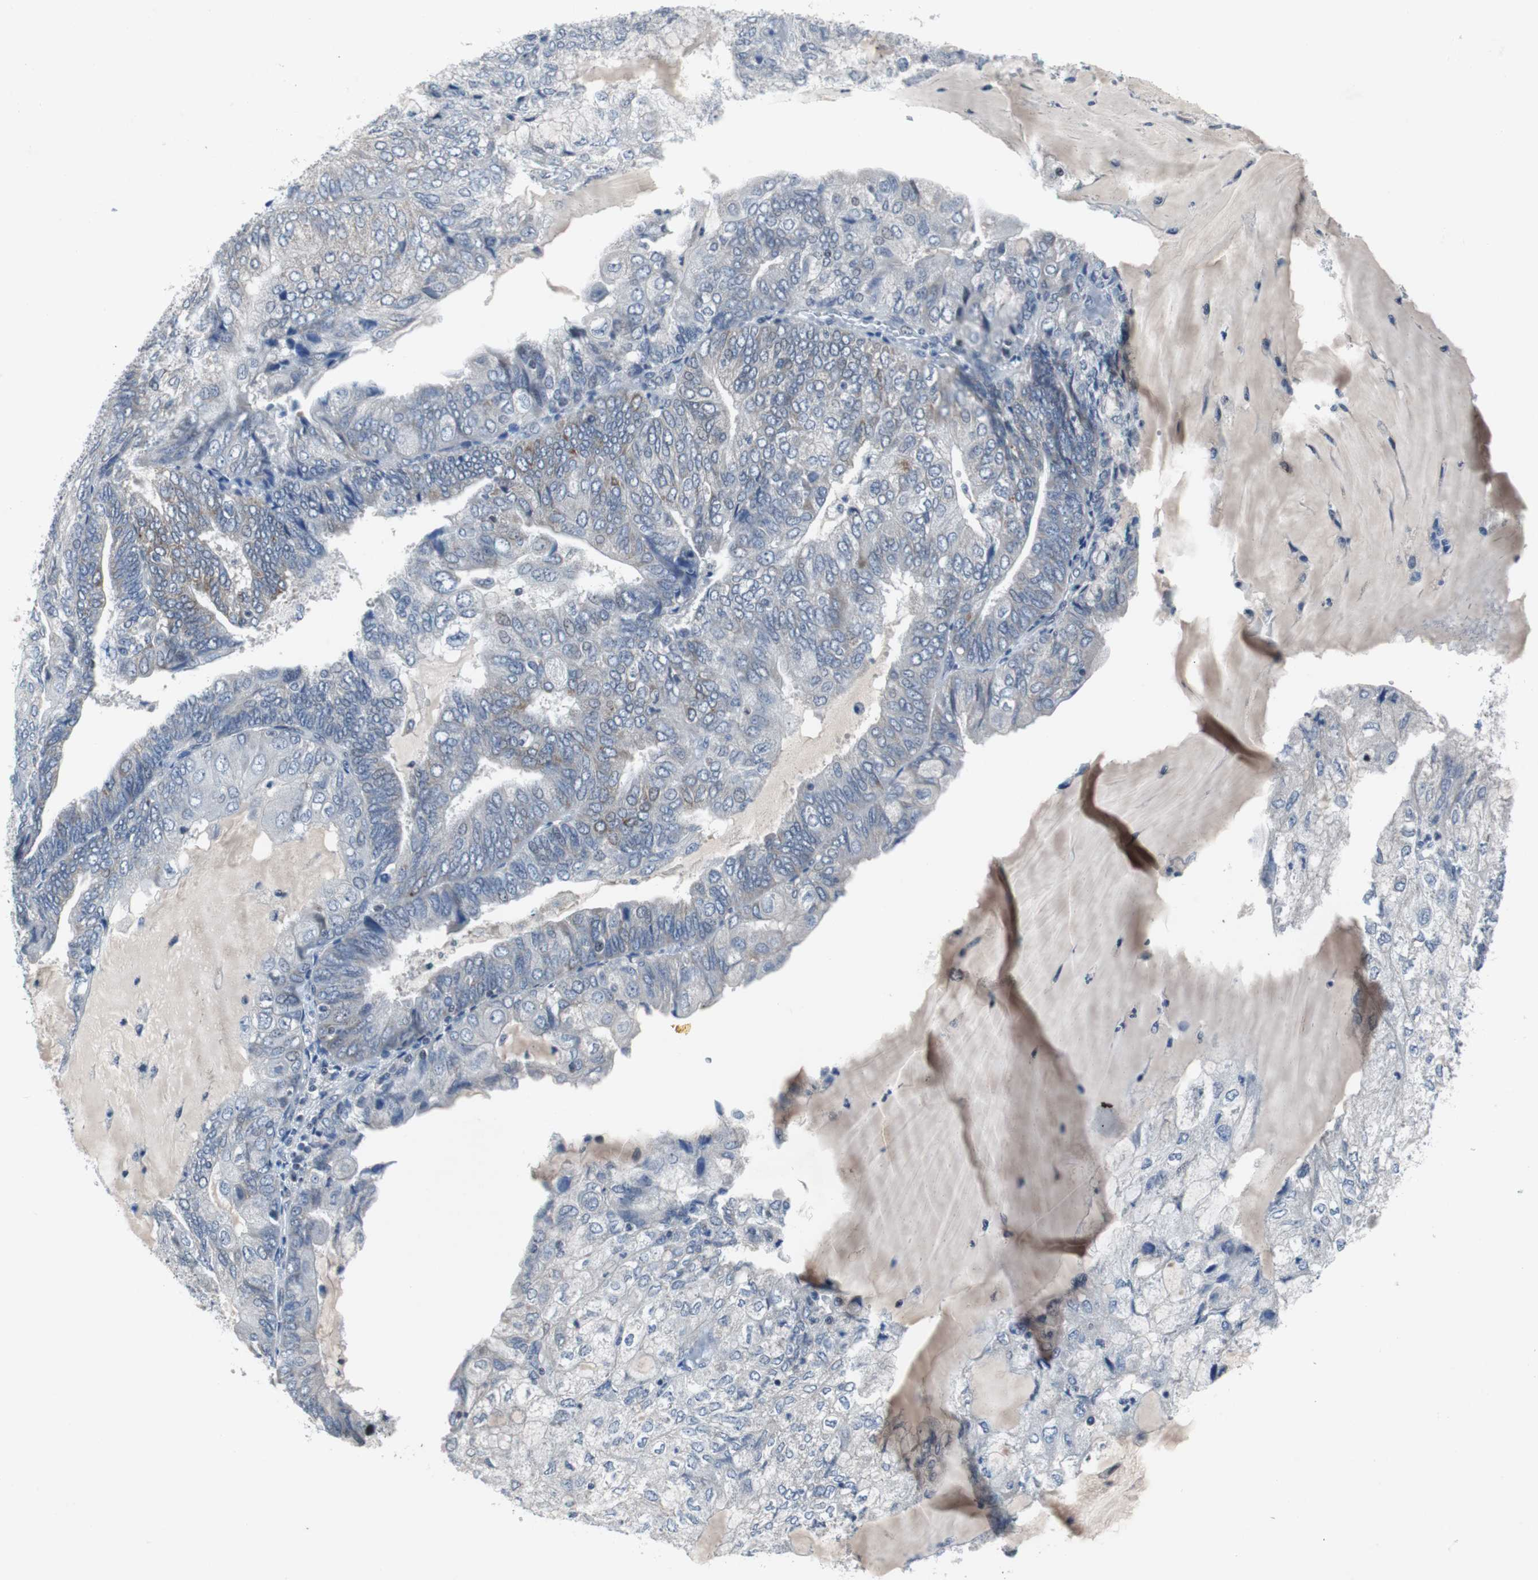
{"staining": {"intensity": "negative", "quantity": "none", "location": "none"}, "tissue": "endometrial cancer", "cell_type": "Tumor cells", "image_type": "cancer", "snomed": [{"axis": "morphology", "description": "Adenocarcinoma, NOS"}, {"axis": "topography", "description": "Endometrium"}], "caption": "Immunohistochemistry (IHC) photomicrograph of neoplastic tissue: human endometrial adenocarcinoma stained with DAB (3,3'-diaminobenzidine) exhibits no significant protein staining in tumor cells.", "gene": "TP63", "patient": {"sex": "female", "age": 81}}